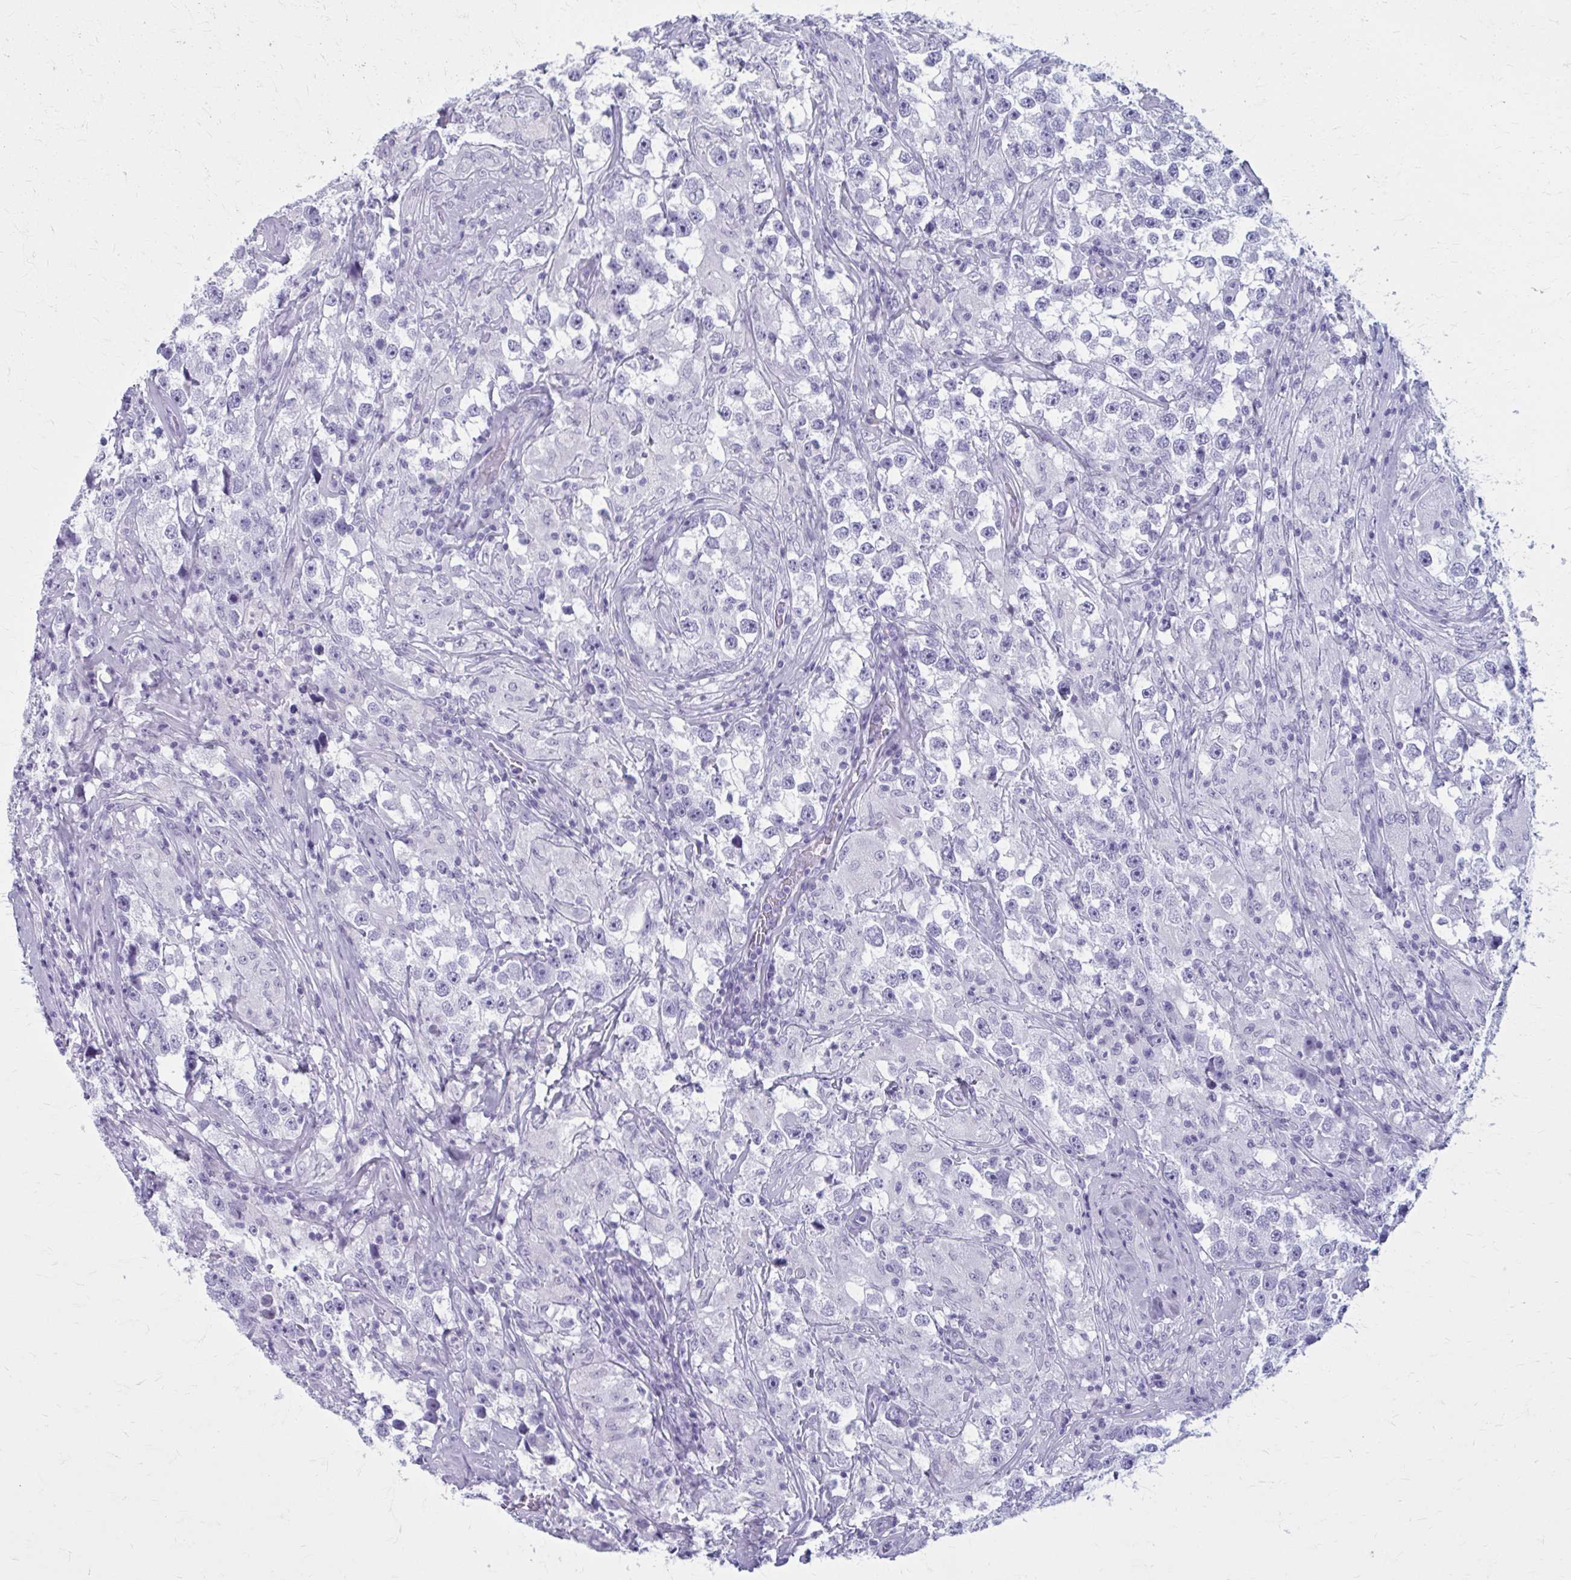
{"staining": {"intensity": "negative", "quantity": "none", "location": "none"}, "tissue": "testis cancer", "cell_type": "Tumor cells", "image_type": "cancer", "snomed": [{"axis": "morphology", "description": "Seminoma, NOS"}, {"axis": "topography", "description": "Testis"}], "caption": "Testis cancer (seminoma) was stained to show a protein in brown. There is no significant staining in tumor cells.", "gene": "ZDHHC7", "patient": {"sex": "male", "age": 46}}